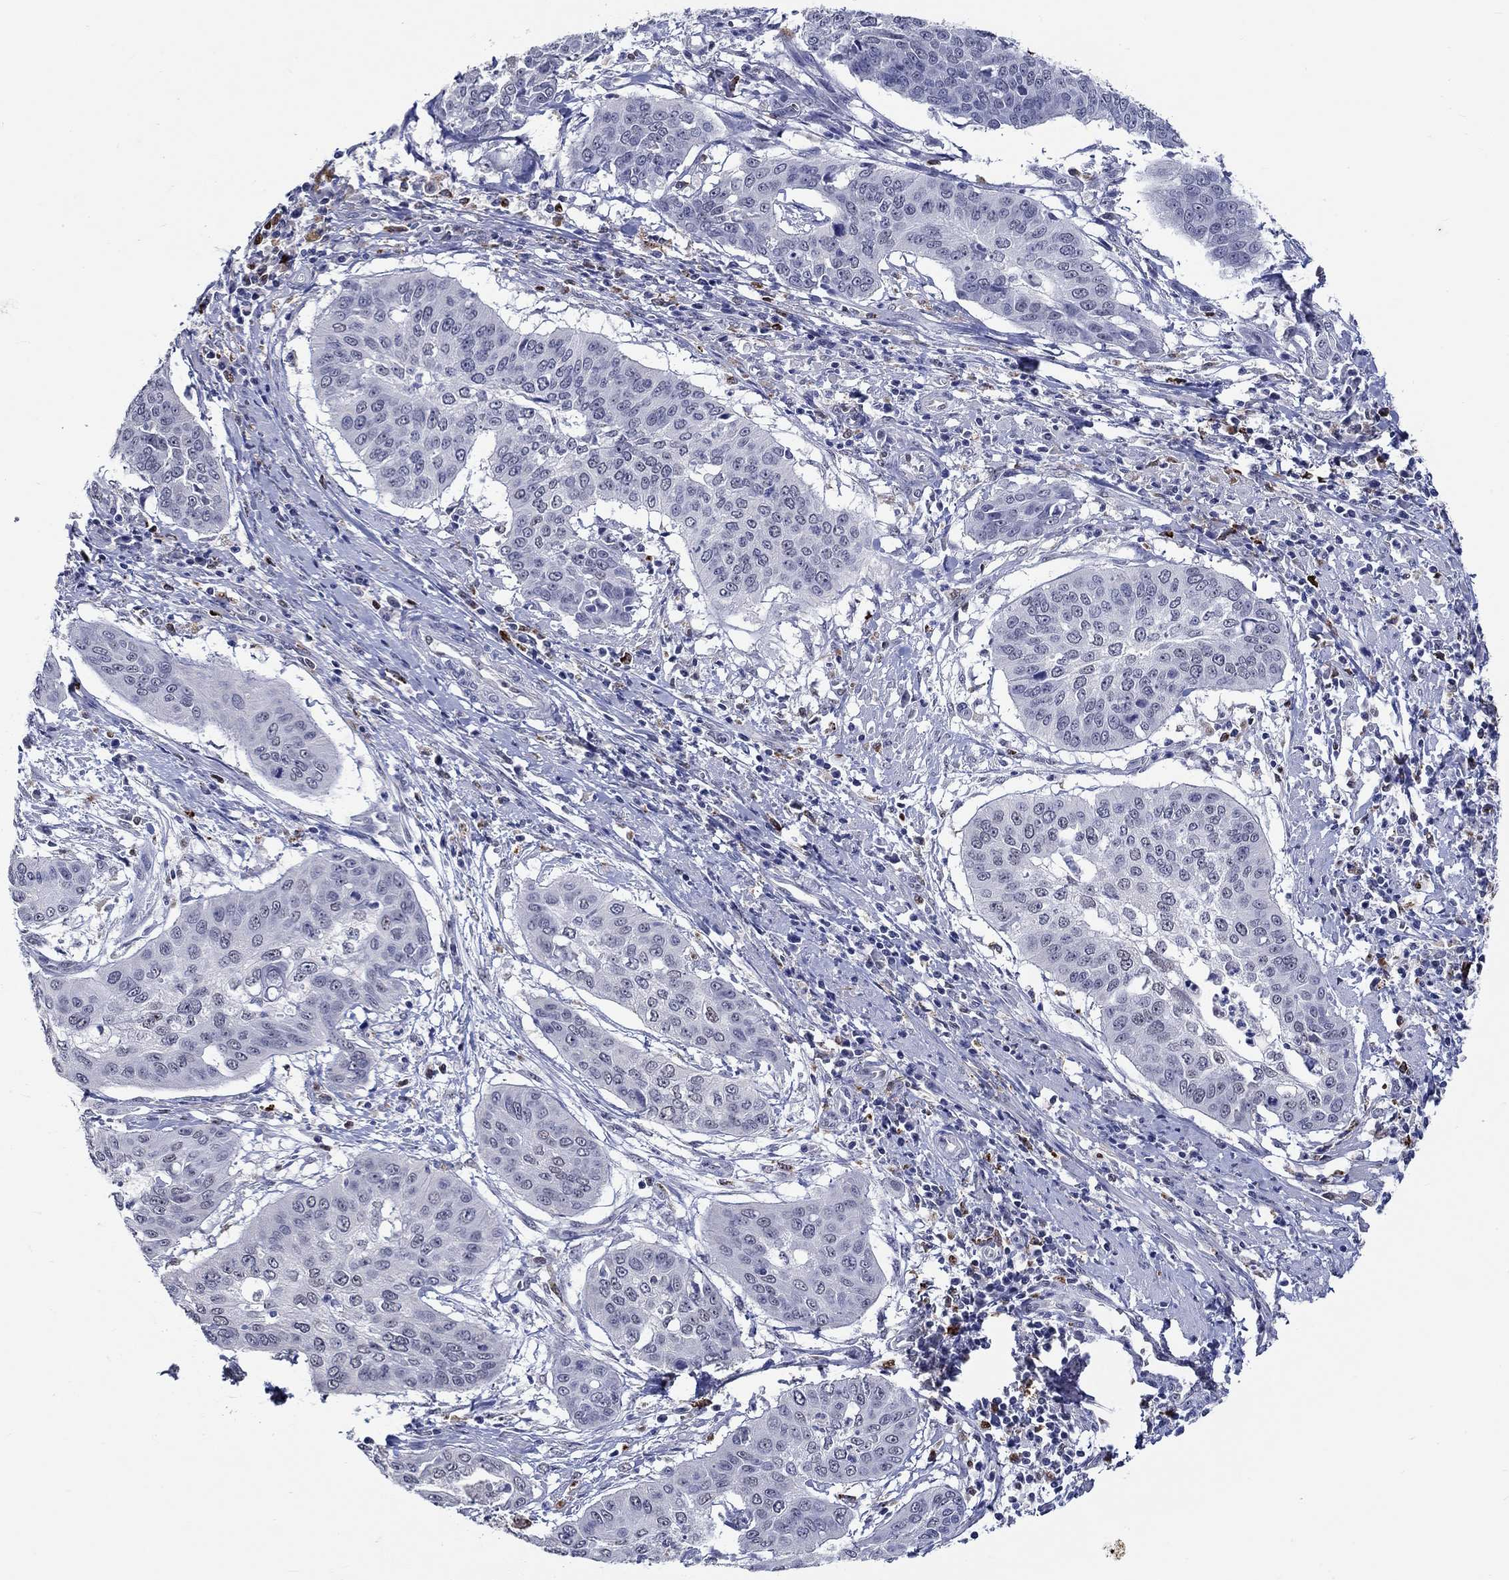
{"staining": {"intensity": "negative", "quantity": "none", "location": "none"}, "tissue": "cervical cancer", "cell_type": "Tumor cells", "image_type": "cancer", "snomed": [{"axis": "morphology", "description": "Squamous cell carcinoma, NOS"}, {"axis": "topography", "description": "Cervix"}], "caption": "Immunohistochemistry of cervical cancer displays no expression in tumor cells. (DAB immunohistochemistry (IHC) visualized using brightfield microscopy, high magnification).", "gene": "GATA2", "patient": {"sex": "female", "age": 39}}